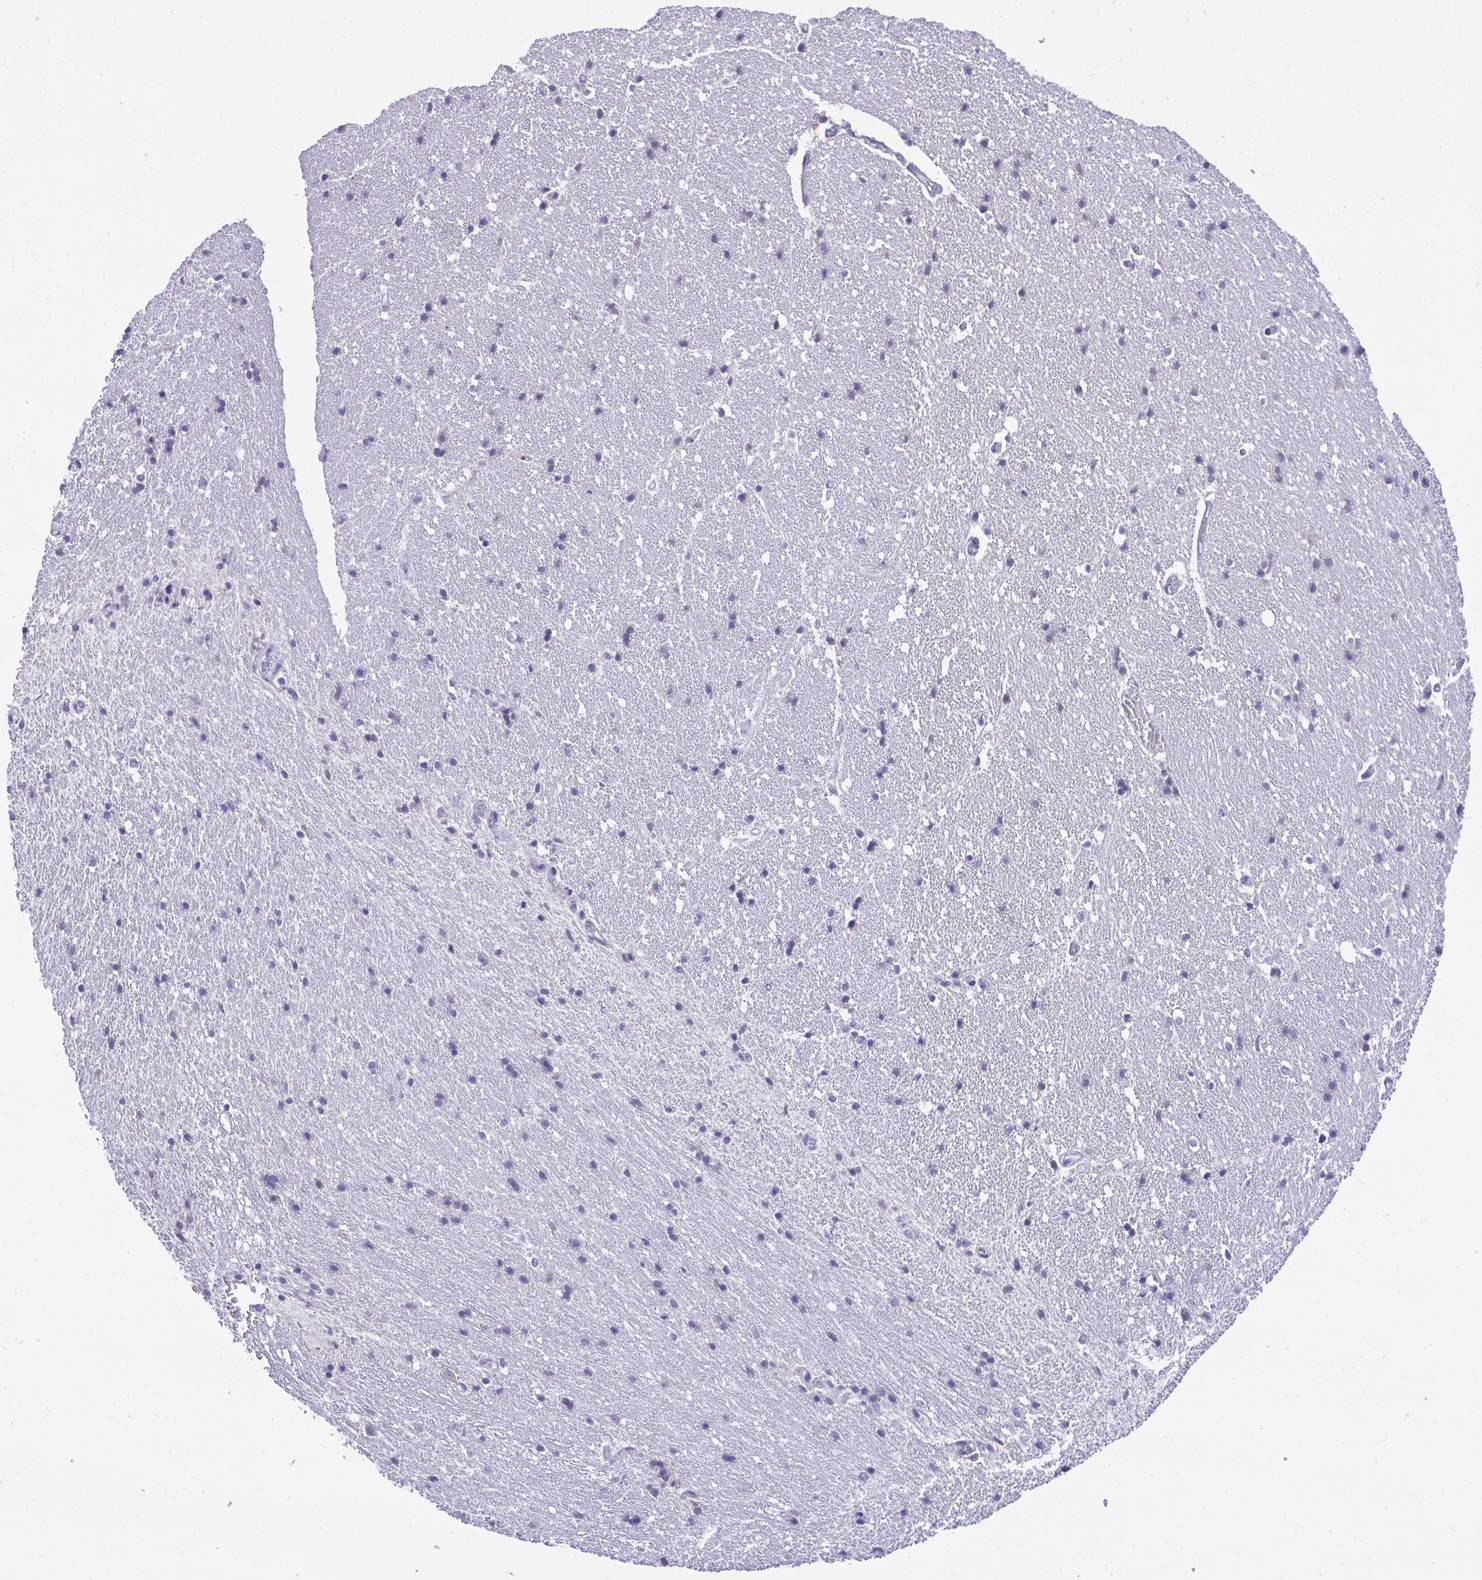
{"staining": {"intensity": "negative", "quantity": "none", "location": "none"}, "tissue": "hippocampus", "cell_type": "Glial cells", "image_type": "normal", "snomed": [{"axis": "morphology", "description": "Normal tissue, NOS"}, {"axis": "topography", "description": "Hippocampus"}], "caption": "Image shows no protein positivity in glial cells of benign hippocampus. (DAB (3,3'-diaminobenzidine) immunohistochemistry (IHC) with hematoxylin counter stain).", "gene": "PIGK", "patient": {"sex": "male", "age": 63}}